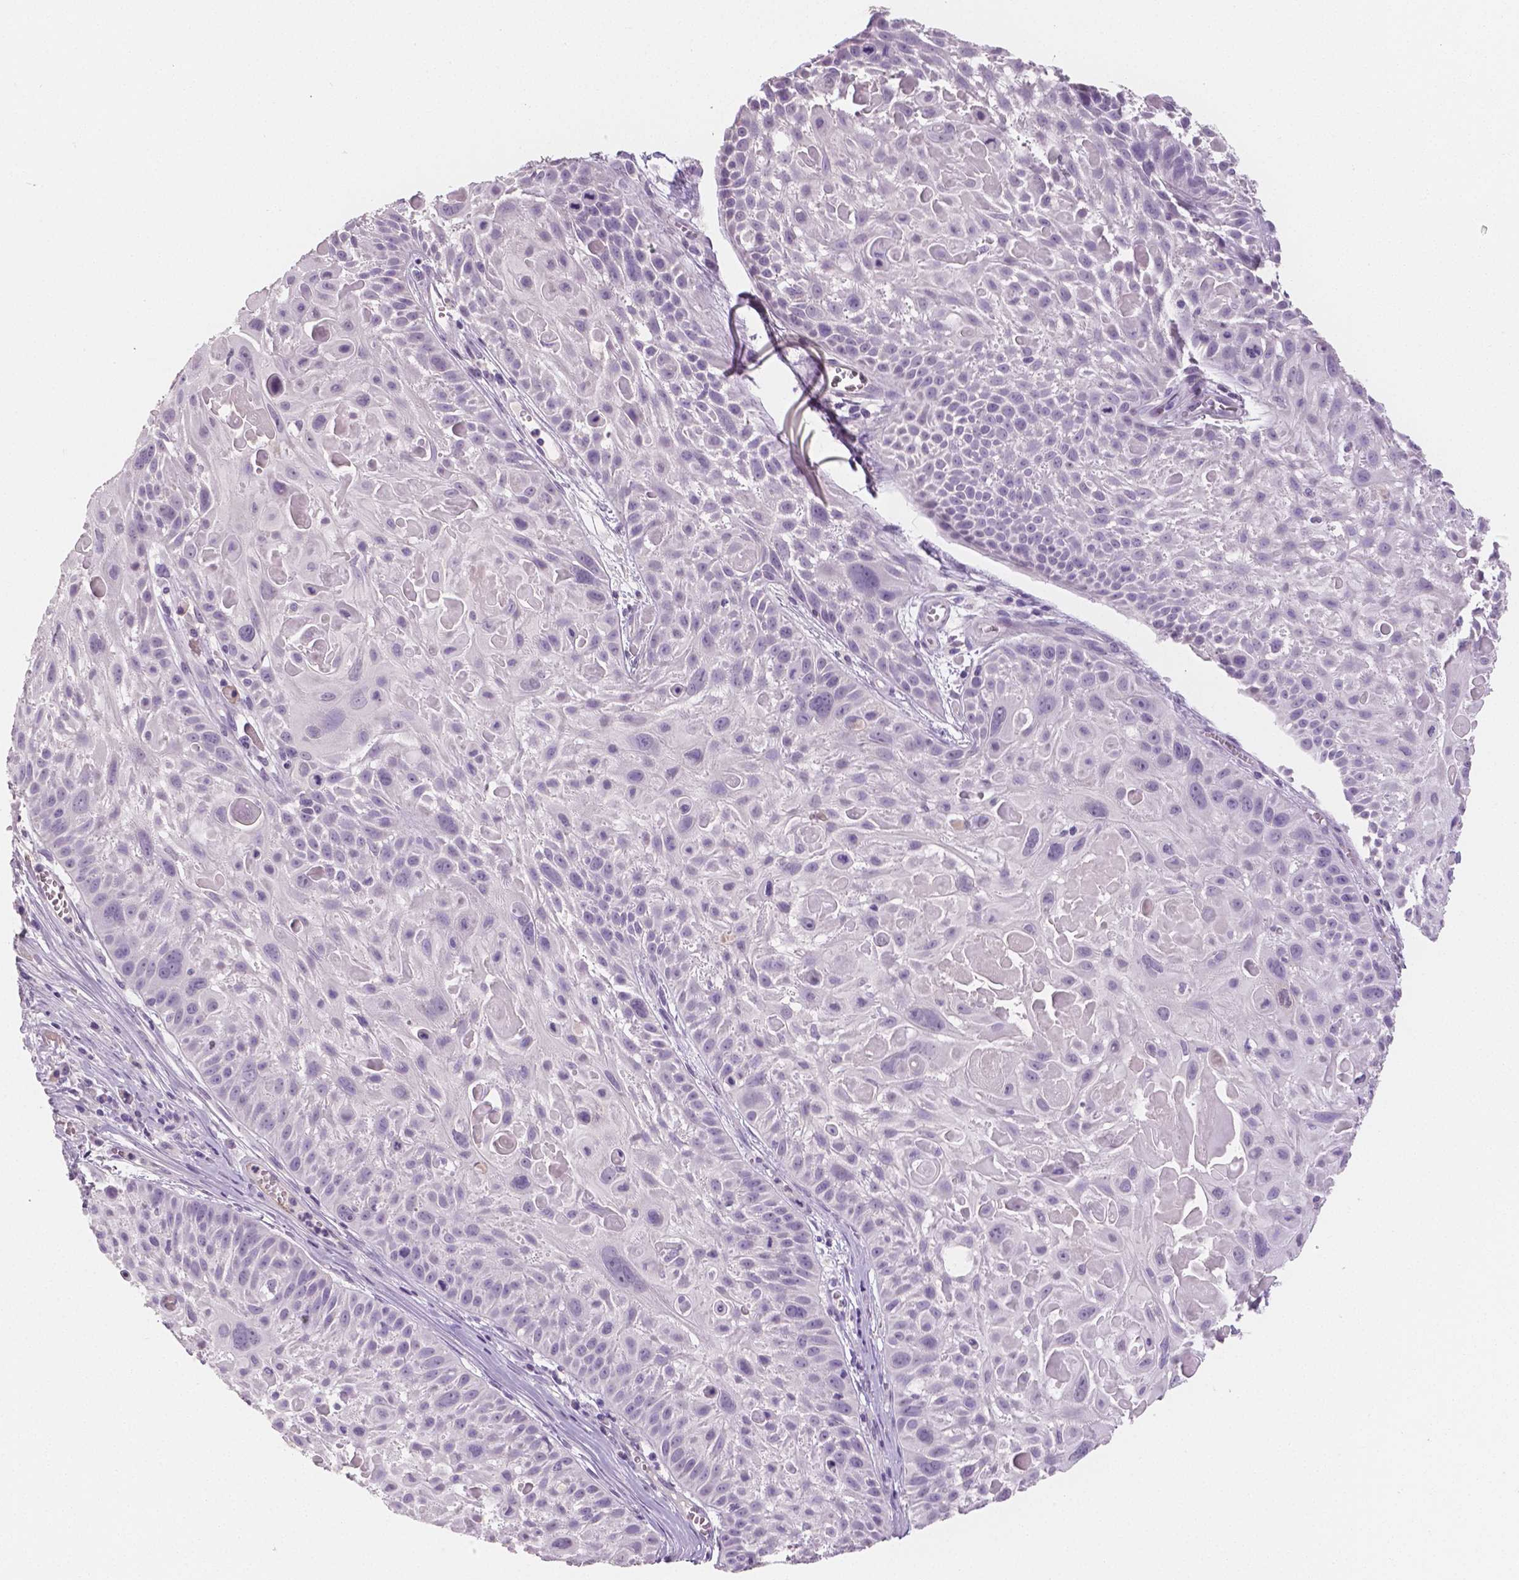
{"staining": {"intensity": "negative", "quantity": "none", "location": "none"}, "tissue": "skin cancer", "cell_type": "Tumor cells", "image_type": "cancer", "snomed": [{"axis": "morphology", "description": "Squamous cell carcinoma, NOS"}, {"axis": "topography", "description": "Skin"}, {"axis": "topography", "description": "Anal"}], "caption": "A micrograph of squamous cell carcinoma (skin) stained for a protein shows no brown staining in tumor cells.", "gene": "TSPAN7", "patient": {"sex": "female", "age": 75}}